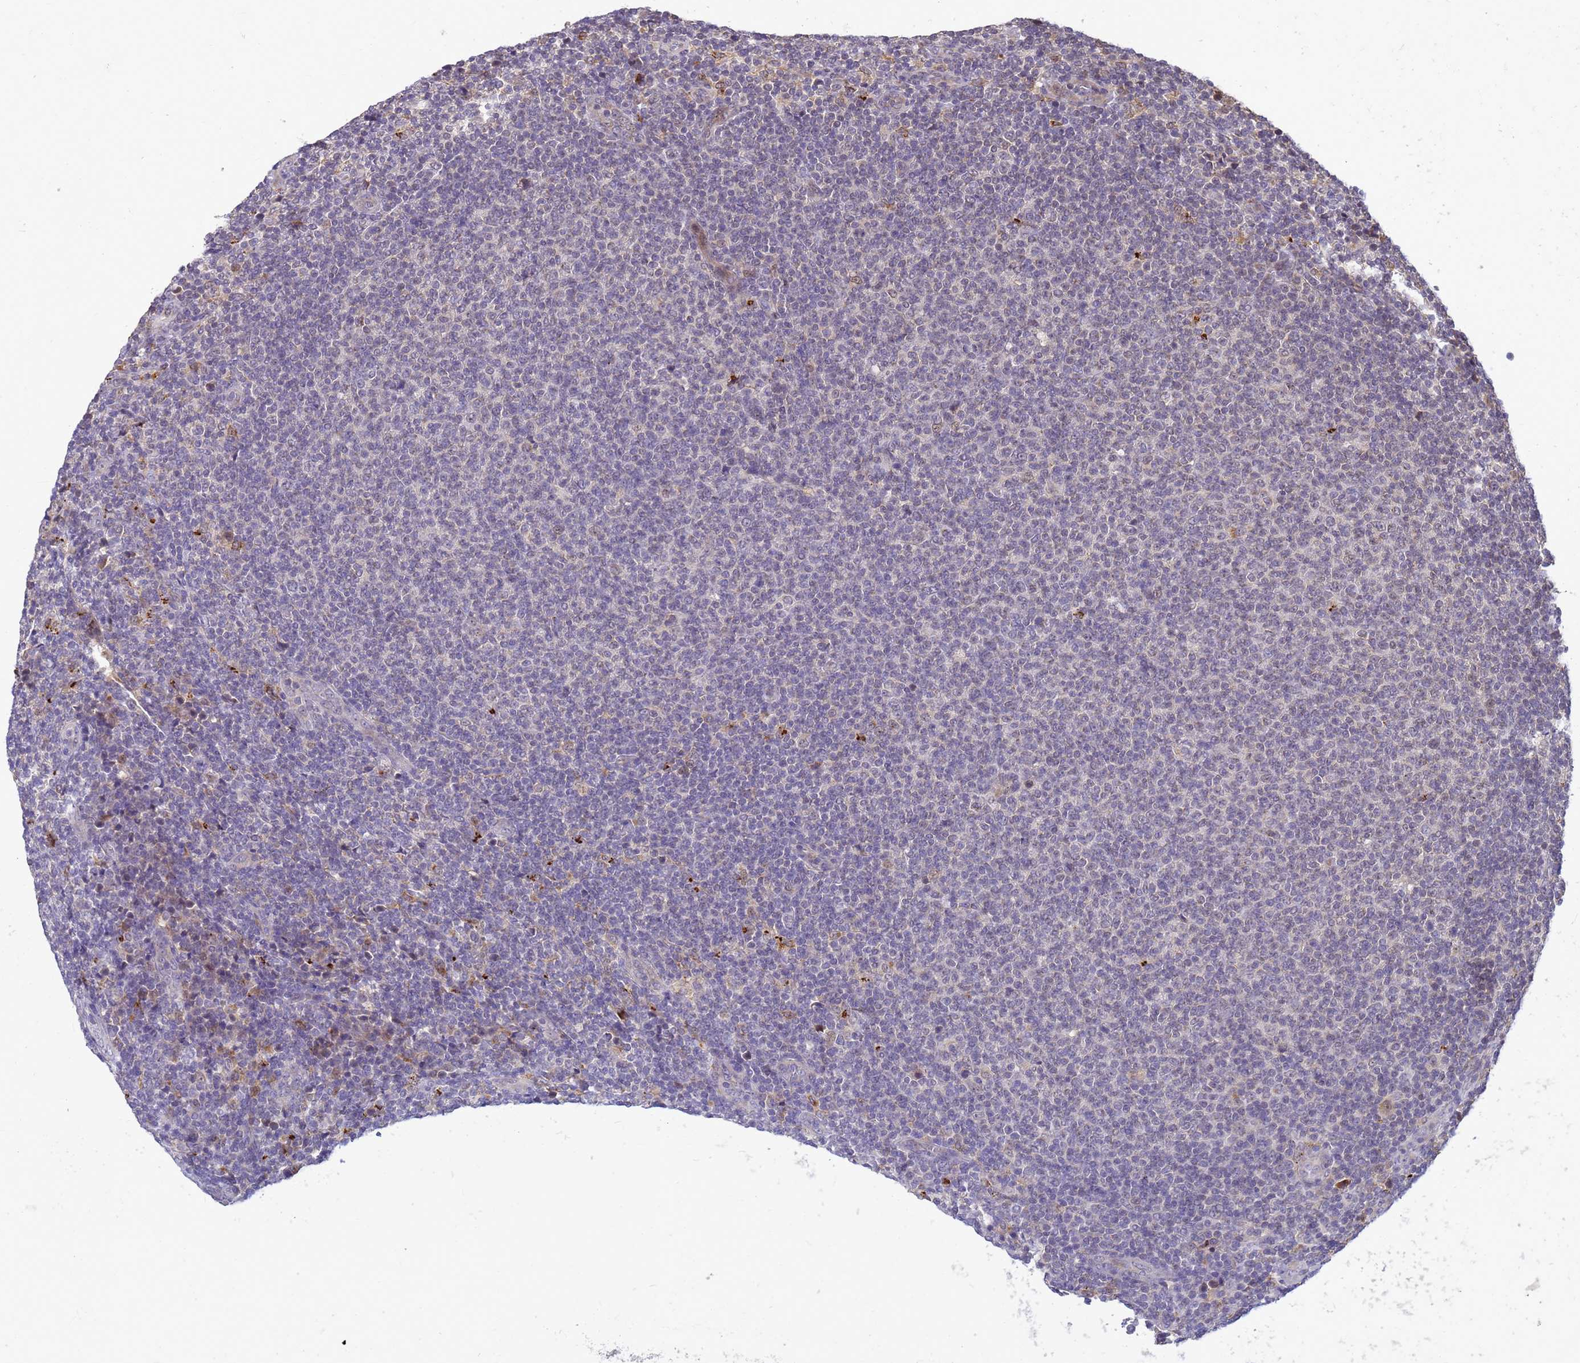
{"staining": {"intensity": "negative", "quantity": "none", "location": "none"}, "tissue": "lymphoma", "cell_type": "Tumor cells", "image_type": "cancer", "snomed": [{"axis": "morphology", "description": "Malignant lymphoma, non-Hodgkin's type, Low grade"}, {"axis": "topography", "description": "Lymph node"}], "caption": "Tumor cells show no significant staining in lymphoma. (DAB IHC visualized using brightfield microscopy, high magnification).", "gene": "TMEM74B", "patient": {"sex": "male", "age": 66}}